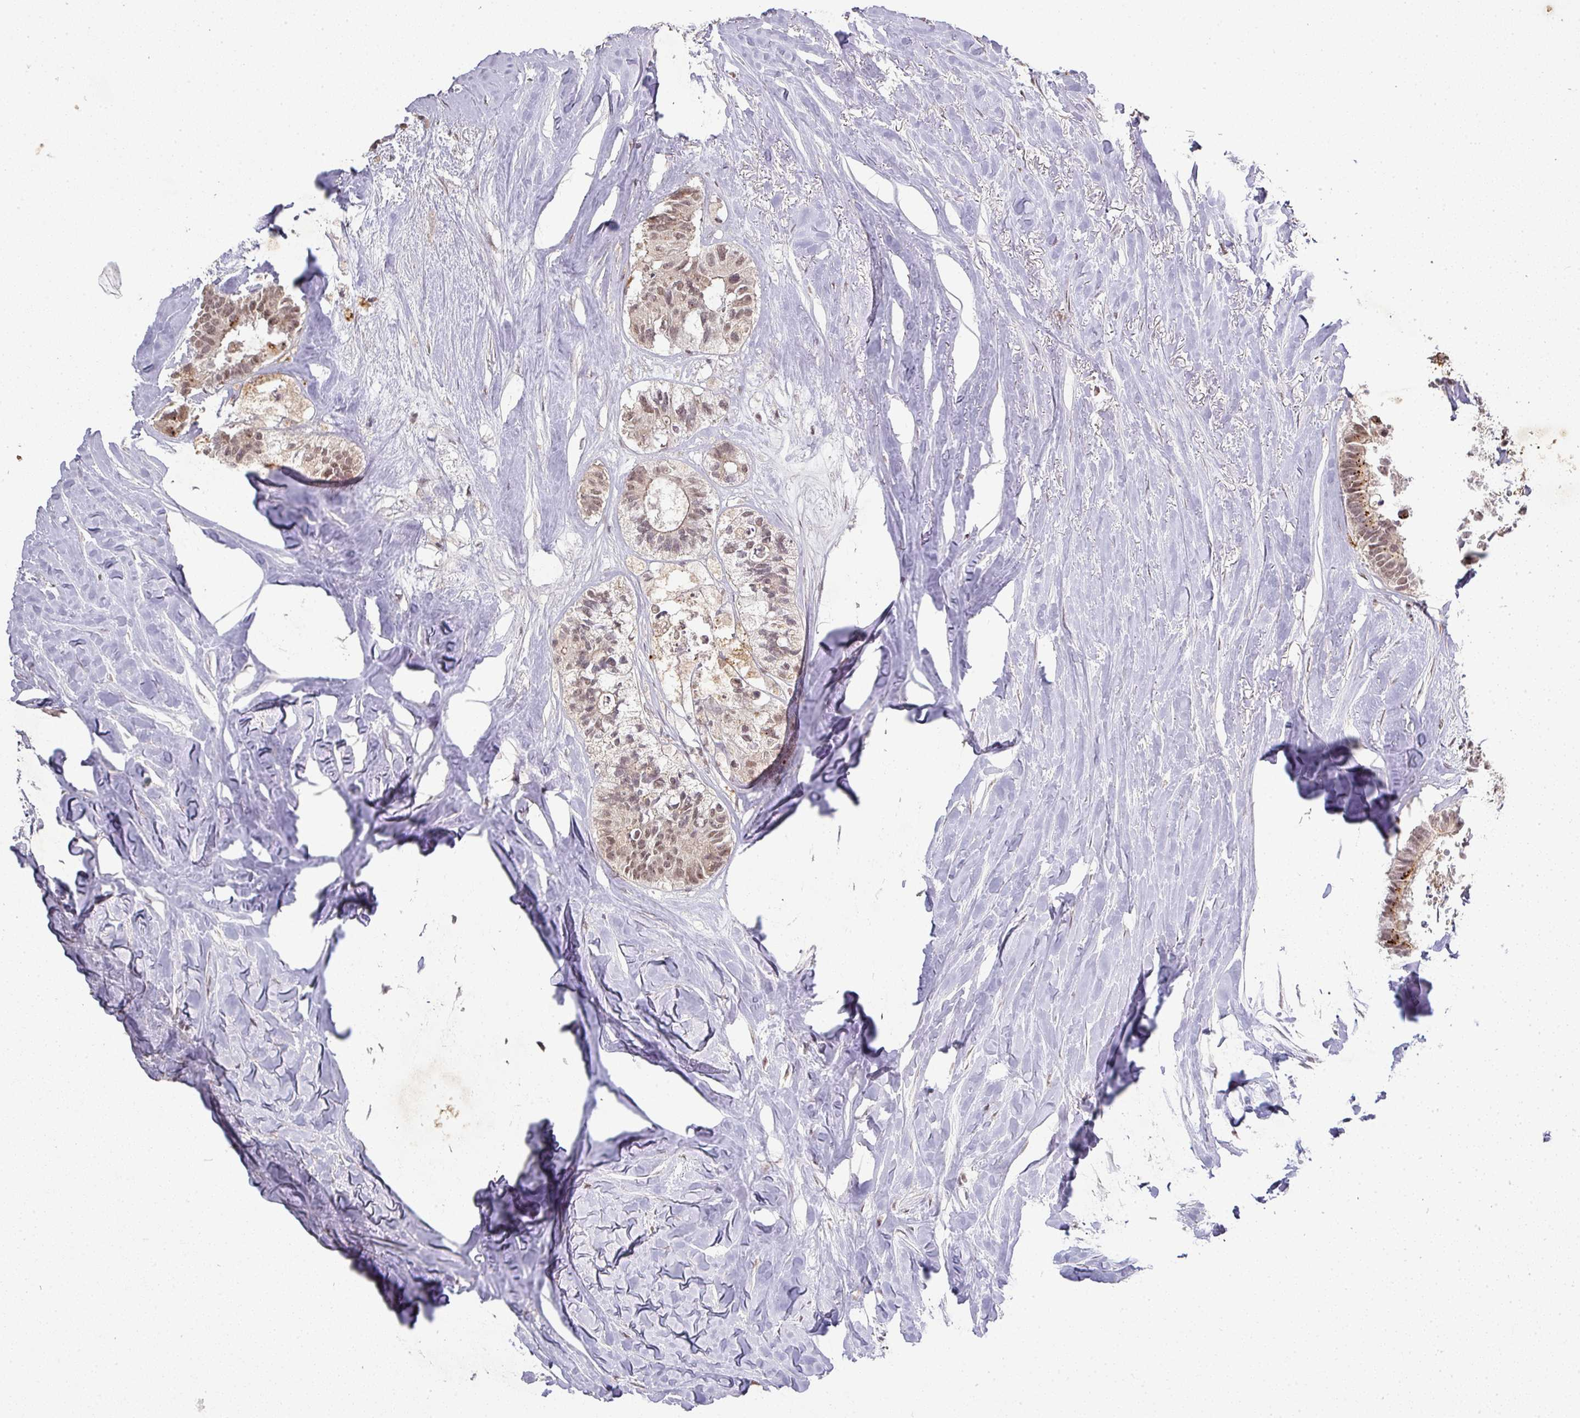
{"staining": {"intensity": "weak", "quantity": ">75%", "location": "cytoplasmic/membranous,nuclear"}, "tissue": "colorectal cancer", "cell_type": "Tumor cells", "image_type": "cancer", "snomed": [{"axis": "morphology", "description": "Adenocarcinoma, NOS"}, {"axis": "topography", "description": "Colon"}, {"axis": "topography", "description": "Rectum"}], "caption": "About >75% of tumor cells in human adenocarcinoma (colorectal) exhibit weak cytoplasmic/membranous and nuclear protein expression as visualized by brown immunohistochemical staining.", "gene": "NEIL1", "patient": {"sex": "male", "age": 57}}